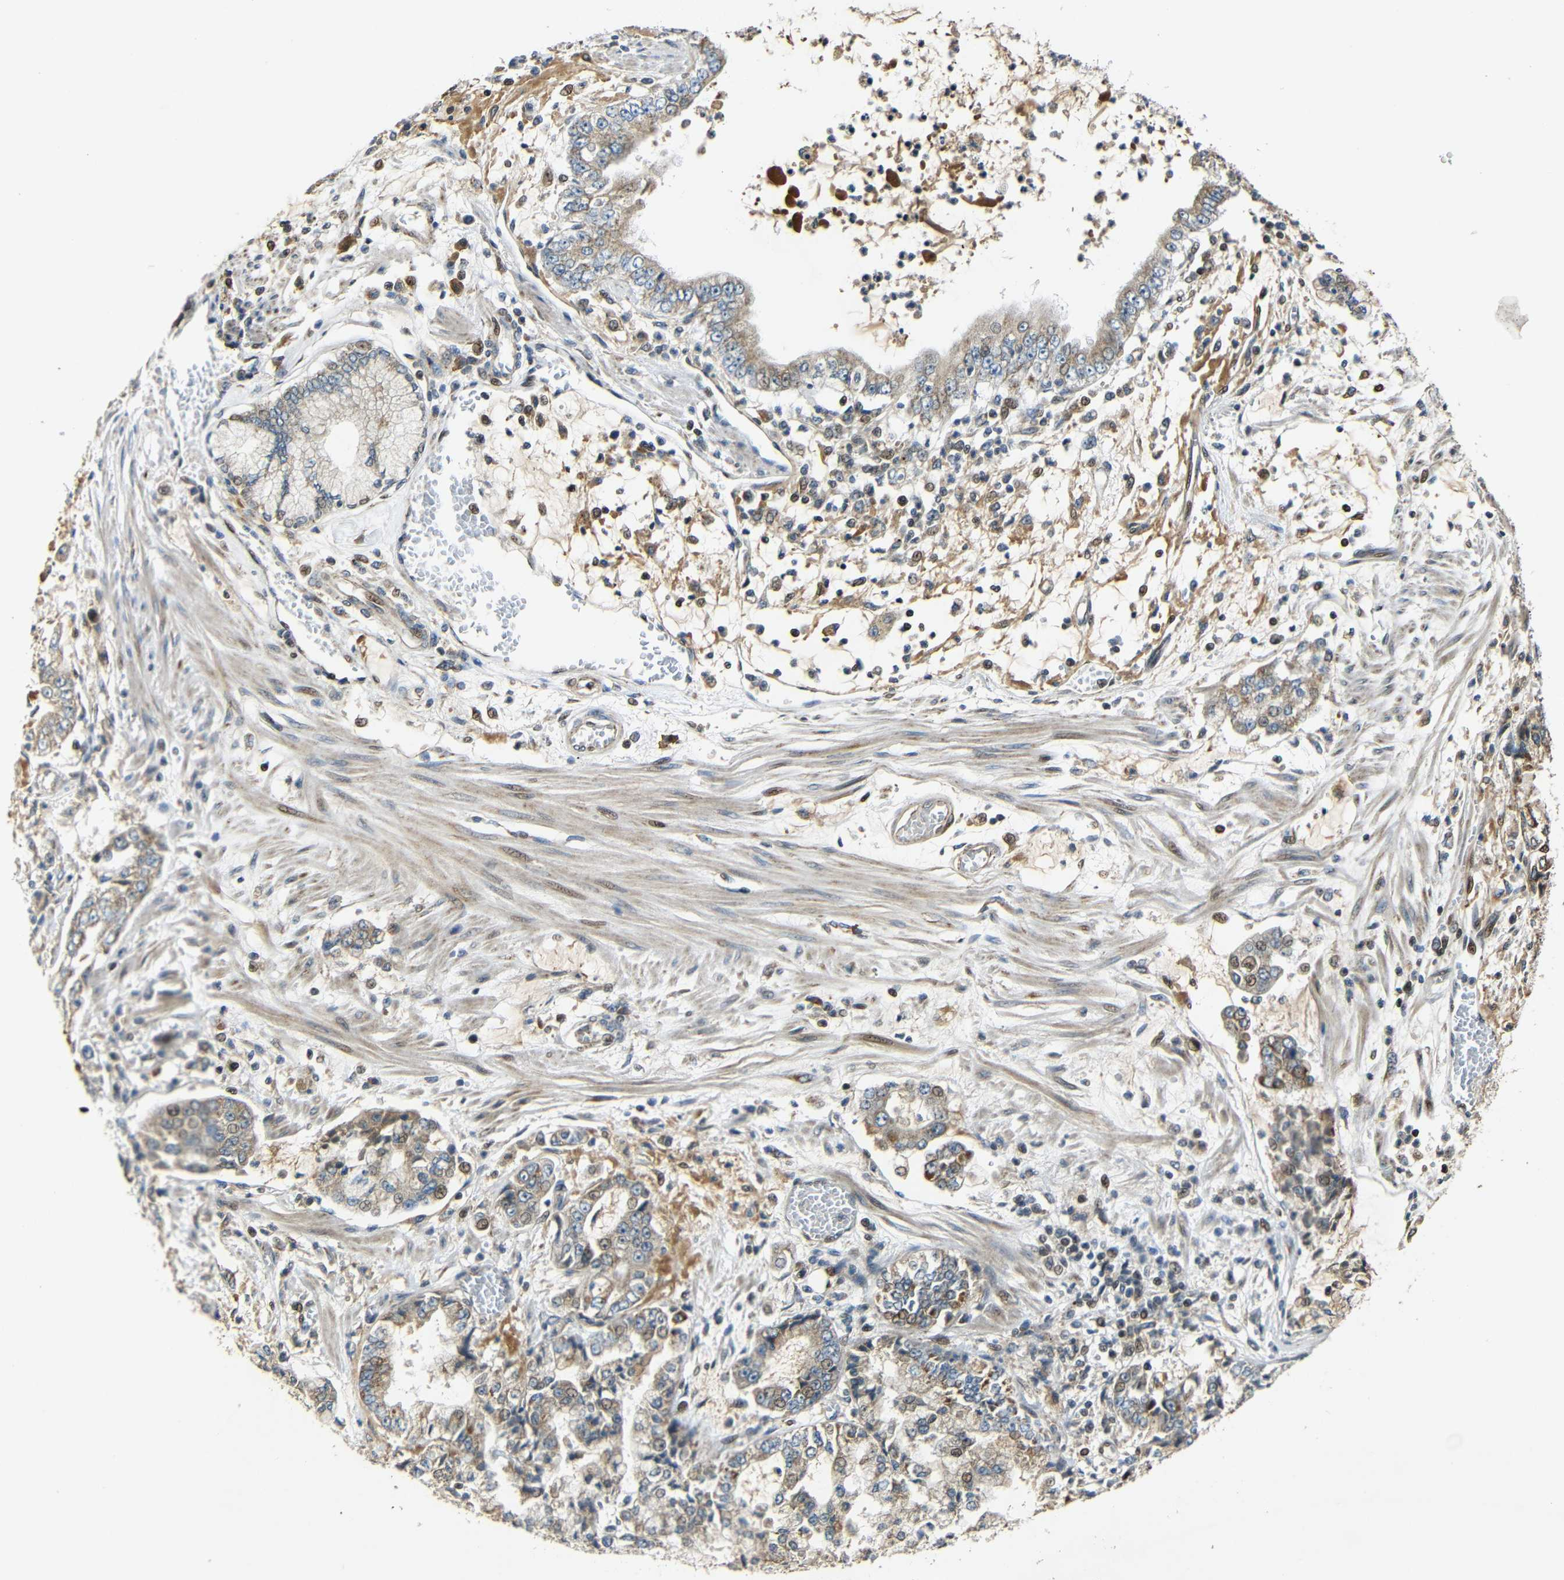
{"staining": {"intensity": "moderate", "quantity": ">75%", "location": "cytoplasmic/membranous,nuclear"}, "tissue": "stomach cancer", "cell_type": "Tumor cells", "image_type": "cancer", "snomed": [{"axis": "morphology", "description": "Adenocarcinoma, NOS"}, {"axis": "topography", "description": "Stomach"}], "caption": "Stomach adenocarcinoma stained for a protein exhibits moderate cytoplasmic/membranous and nuclear positivity in tumor cells. (brown staining indicates protein expression, while blue staining denotes nuclei).", "gene": "KAZALD1", "patient": {"sex": "male", "age": 76}}